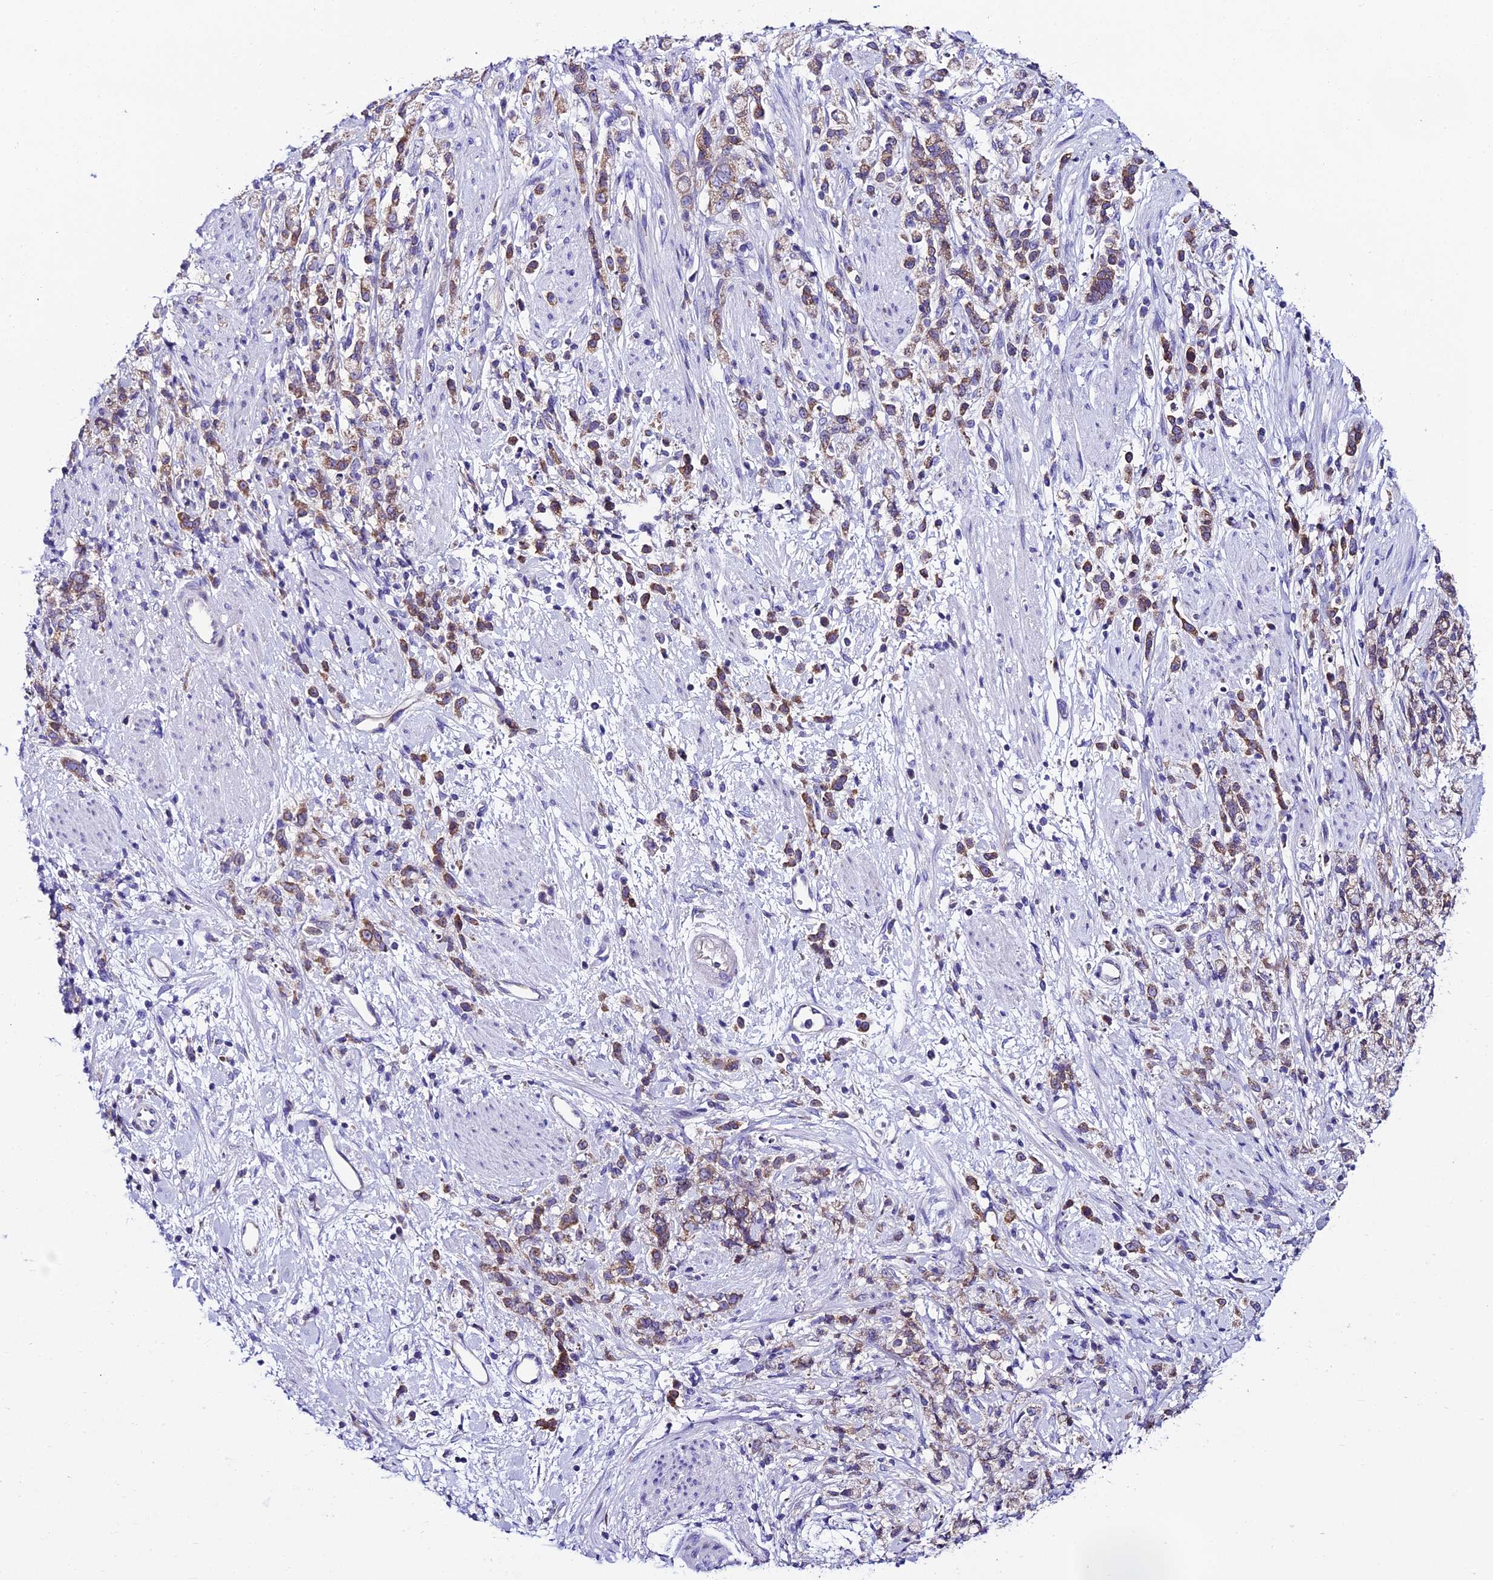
{"staining": {"intensity": "moderate", "quantity": ">75%", "location": "cytoplasmic/membranous"}, "tissue": "stomach cancer", "cell_type": "Tumor cells", "image_type": "cancer", "snomed": [{"axis": "morphology", "description": "Adenocarcinoma, NOS"}, {"axis": "topography", "description": "Stomach"}], "caption": "Stomach cancer (adenocarcinoma) stained with IHC exhibits moderate cytoplasmic/membranous staining in approximately >75% of tumor cells. Using DAB (3,3'-diaminobenzidine) (brown) and hematoxylin (blue) stains, captured at high magnification using brightfield microscopy.", "gene": "REEP4", "patient": {"sex": "female", "age": 60}}